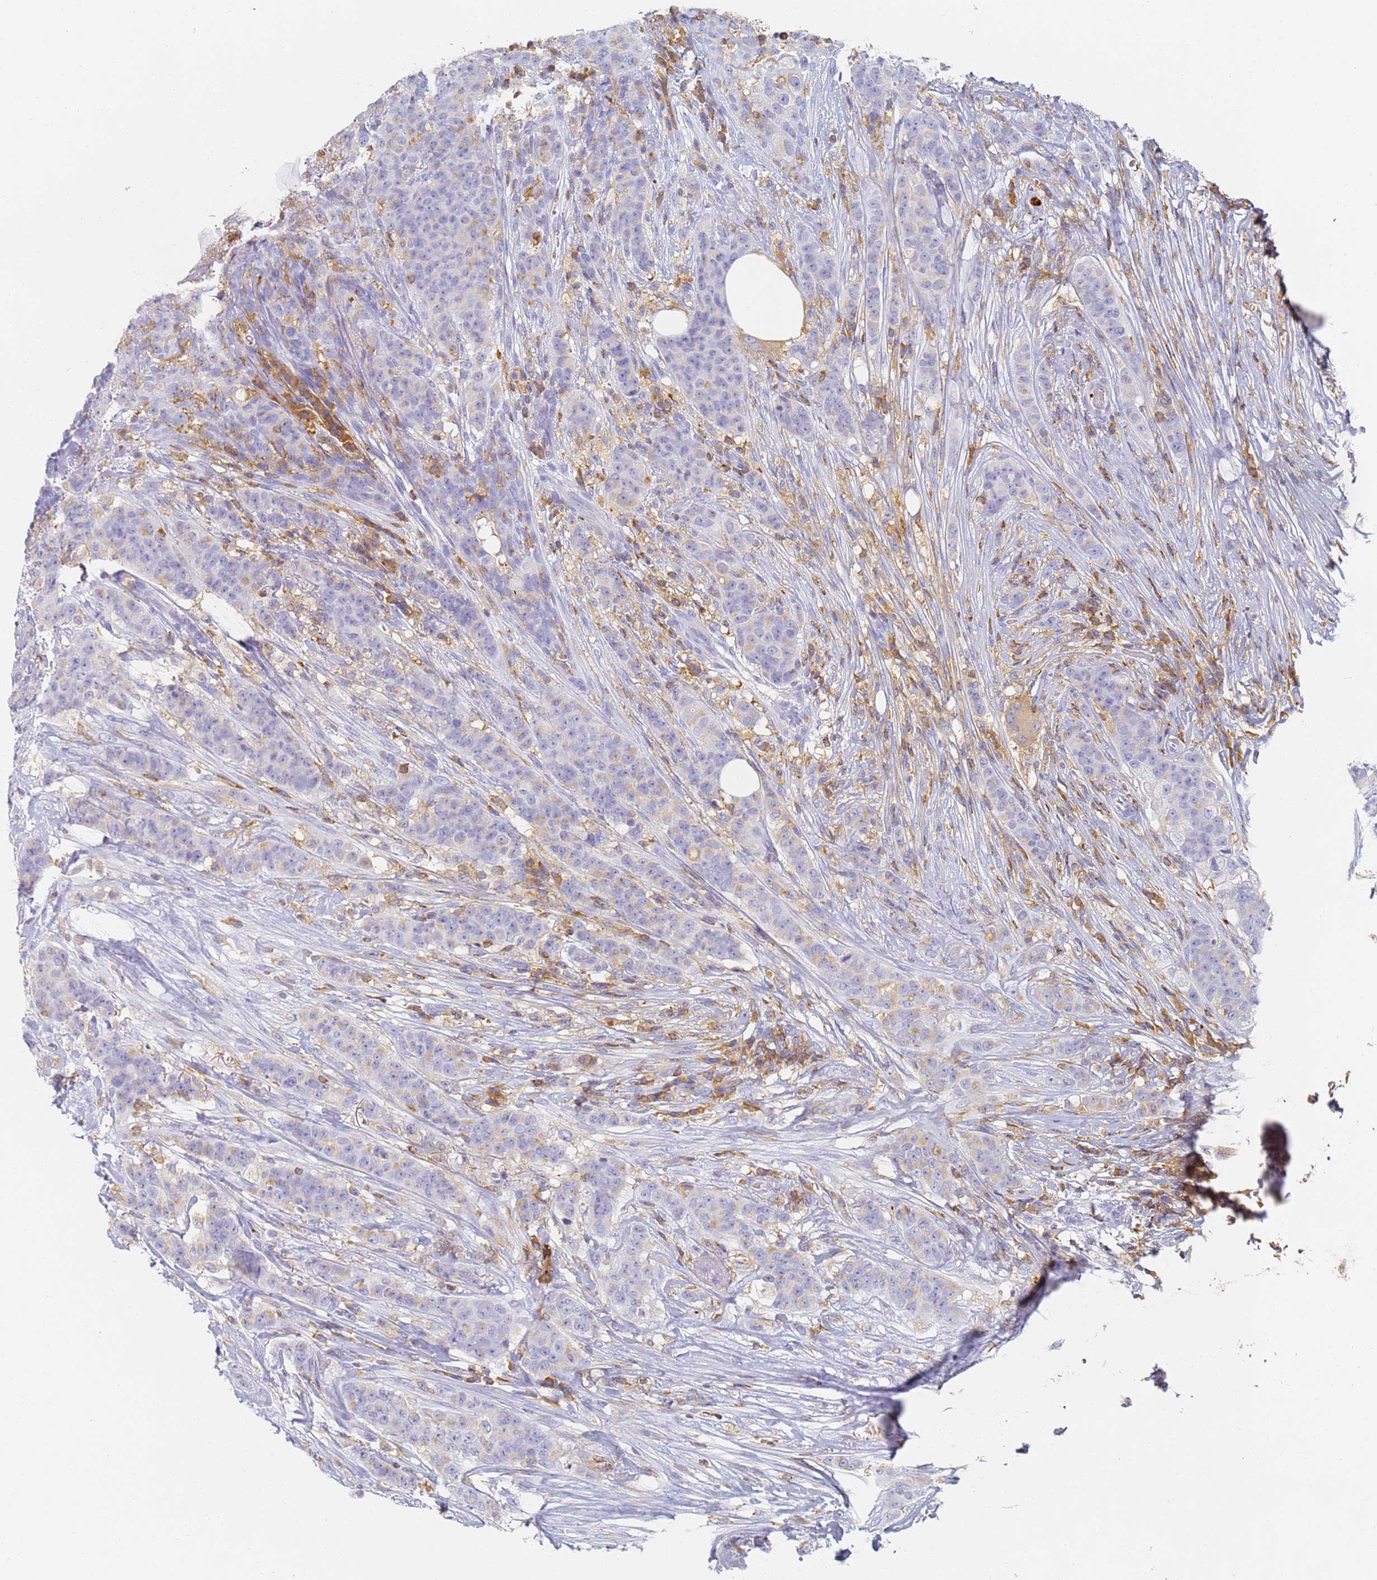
{"staining": {"intensity": "negative", "quantity": "none", "location": "none"}, "tissue": "breast cancer", "cell_type": "Tumor cells", "image_type": "cancer", "snomed": [{"axis": "morphology", "description": "Duct carcinoma"}, {"axis": "topography", "description": "Breast"}], "caption": "Tumor cells are negative for brown protein staining in intraductal carcinoma (breast). (DAB immunohistochemistry with hematoxylin counter stain).", "gene": "BIN2", "patient": {"sex": "female", "age": 40}}